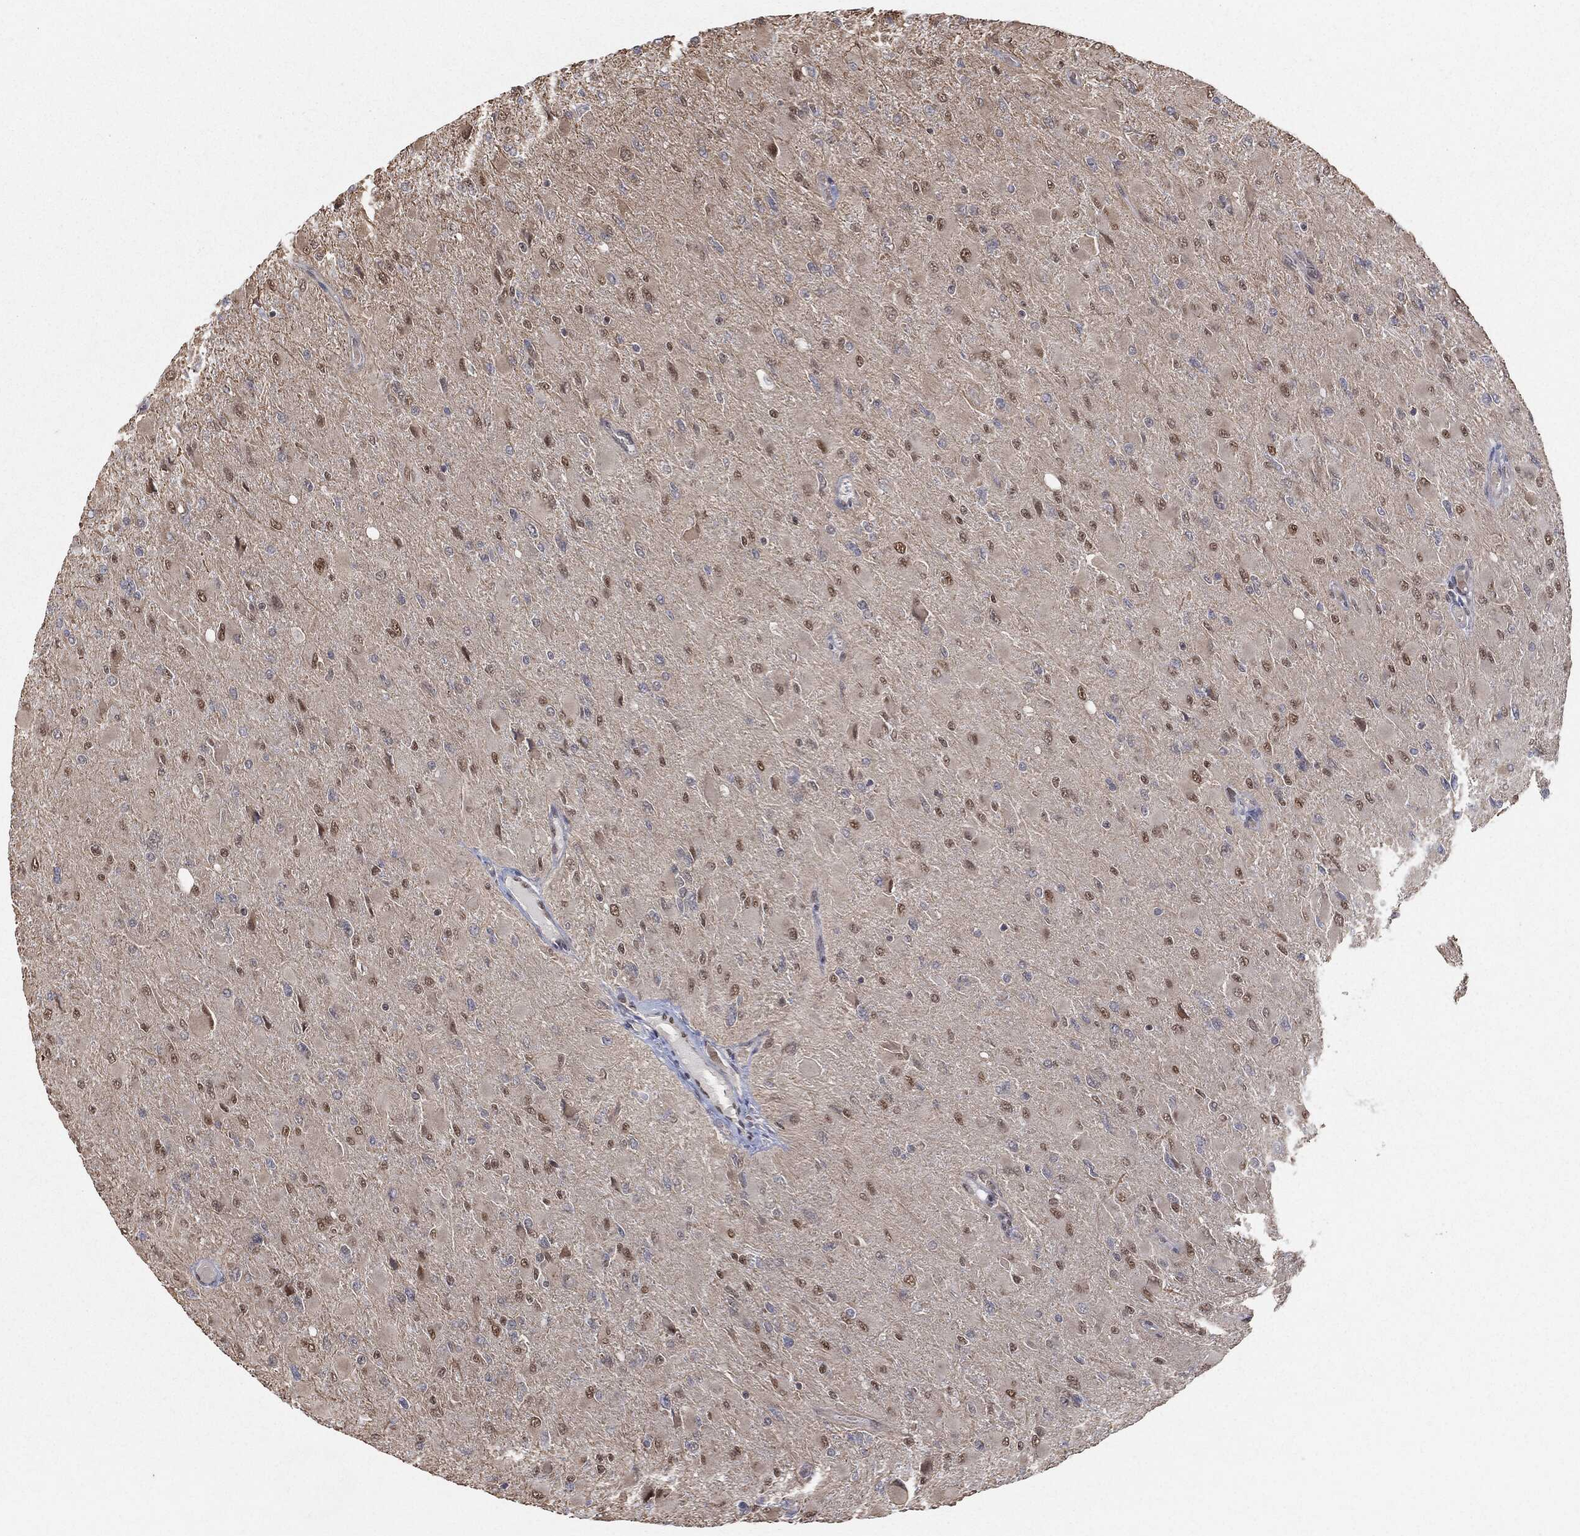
{"staining": {"intensity": "moderate", "quantity": "25%-75%", "location": "nuclear"}, "tissue": "glioma", "cell_type": "Tumor cells", "image_type": "cancer", "snomed": [{"axis": "morphology", "description": "Glioma, malignant, High grade"}, {"axis": "topography", "description": "Cerebral cortex"}], "caption": "Brown immunohistochemical staining in high-grade glioma (malignant) reveals moderate nuclear staining in approximately 25%-75% of tumor cells.", "gene": "TP53RK", "patient": {"sex": "female", "age": 36}}